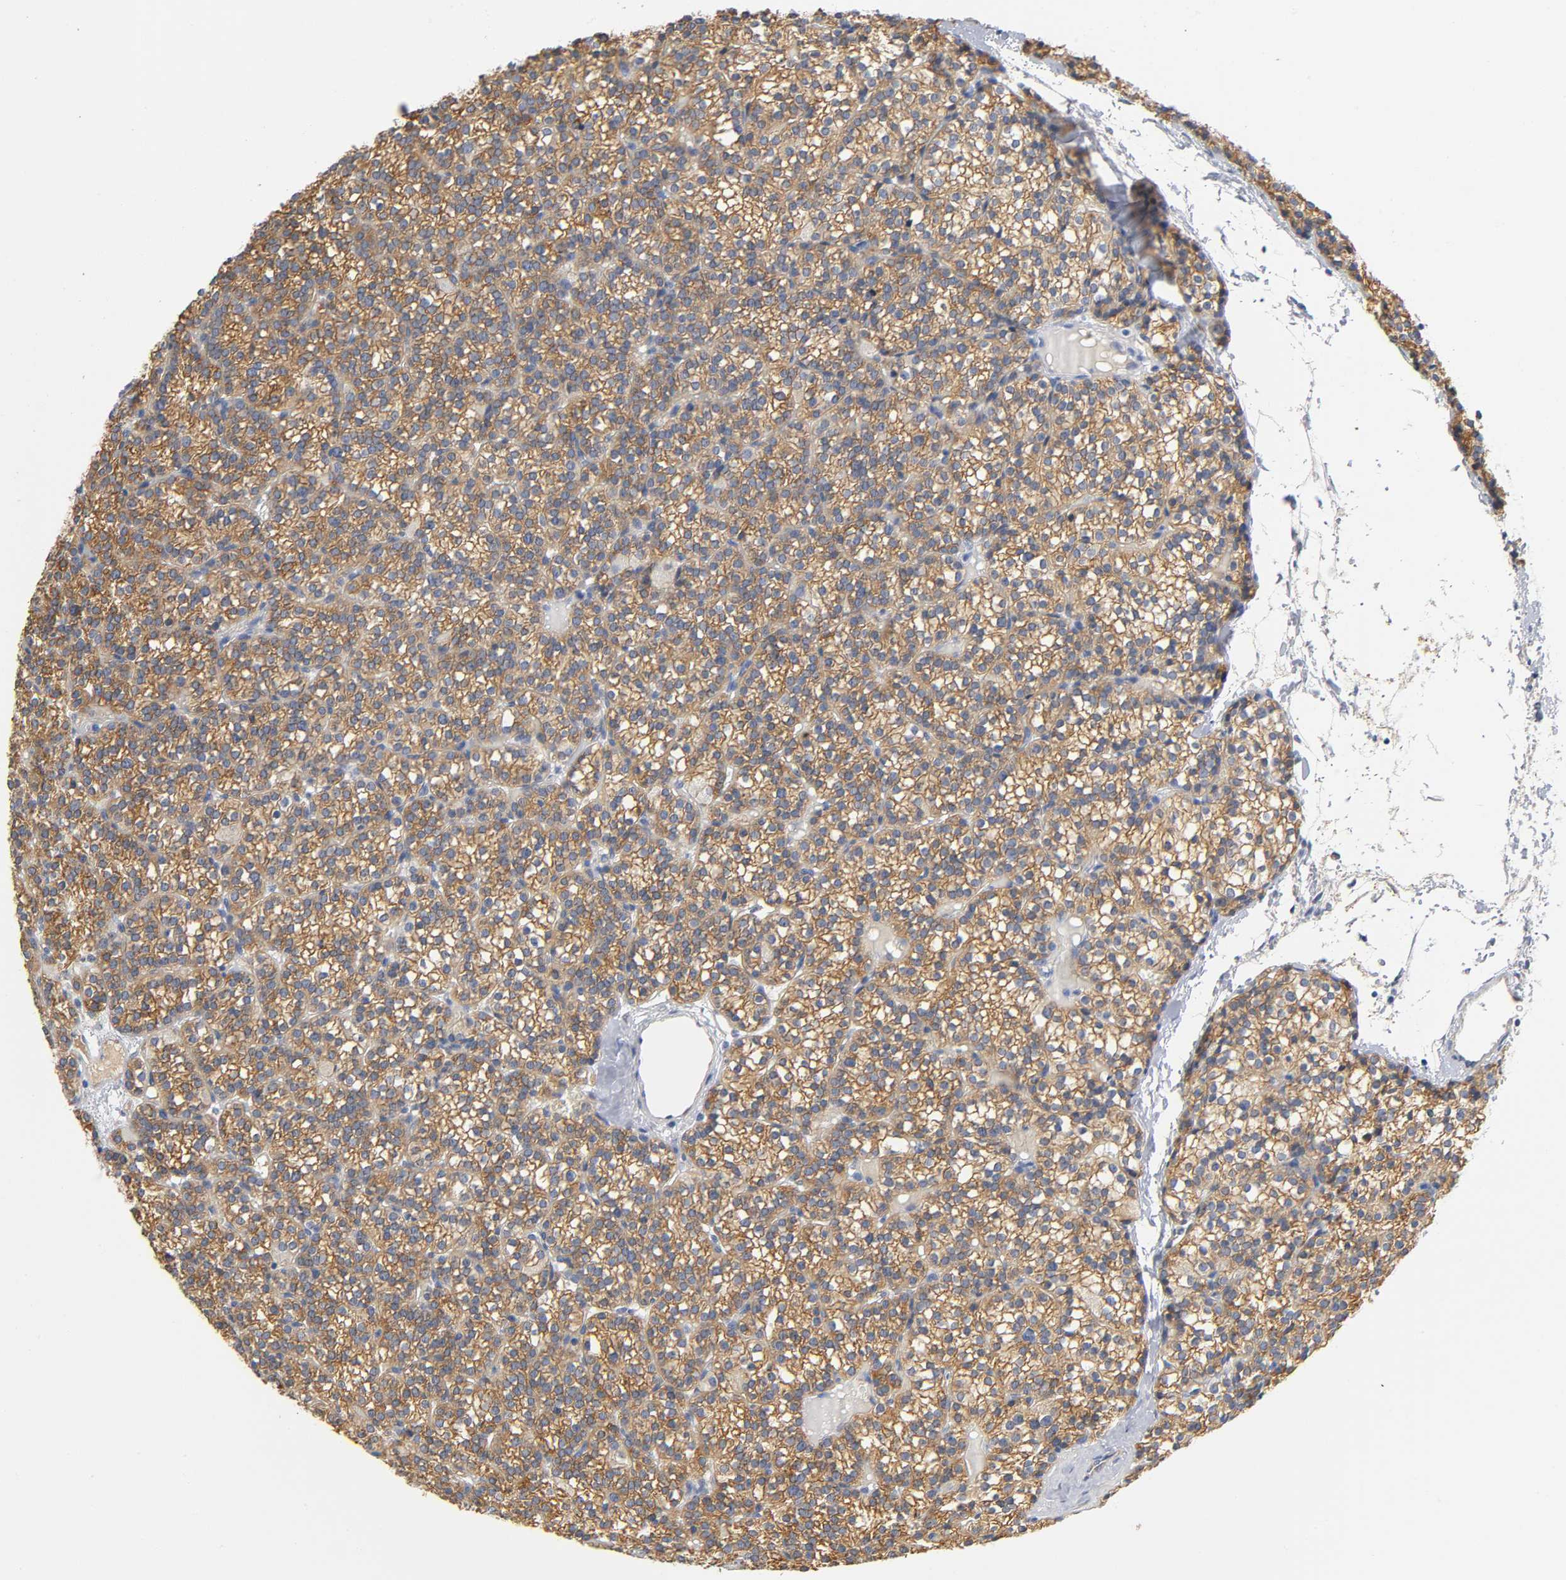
{"staining": {"intensity": "moderate", "quantity": ">75%", "location": "cytoplasmic/membranous"}, "tissue": "parathyroid gland", "cell_type": "Glandular cells", "image_type": "normal", "snomed": [{"axis": "morphology", "description": "Normal tissue, NOS"}, {"axis": "topography", "description": "Parathyroid gland"}], "caption": "Unremarkable parathyroid gland displays moderate cytoplasmic/membranous expression in about >75% of glandular cells The protein is shown in brown color, while the nuclei are stained blue..", "gene": "TNC", "patient": {"sex": "female", "age": 50}}